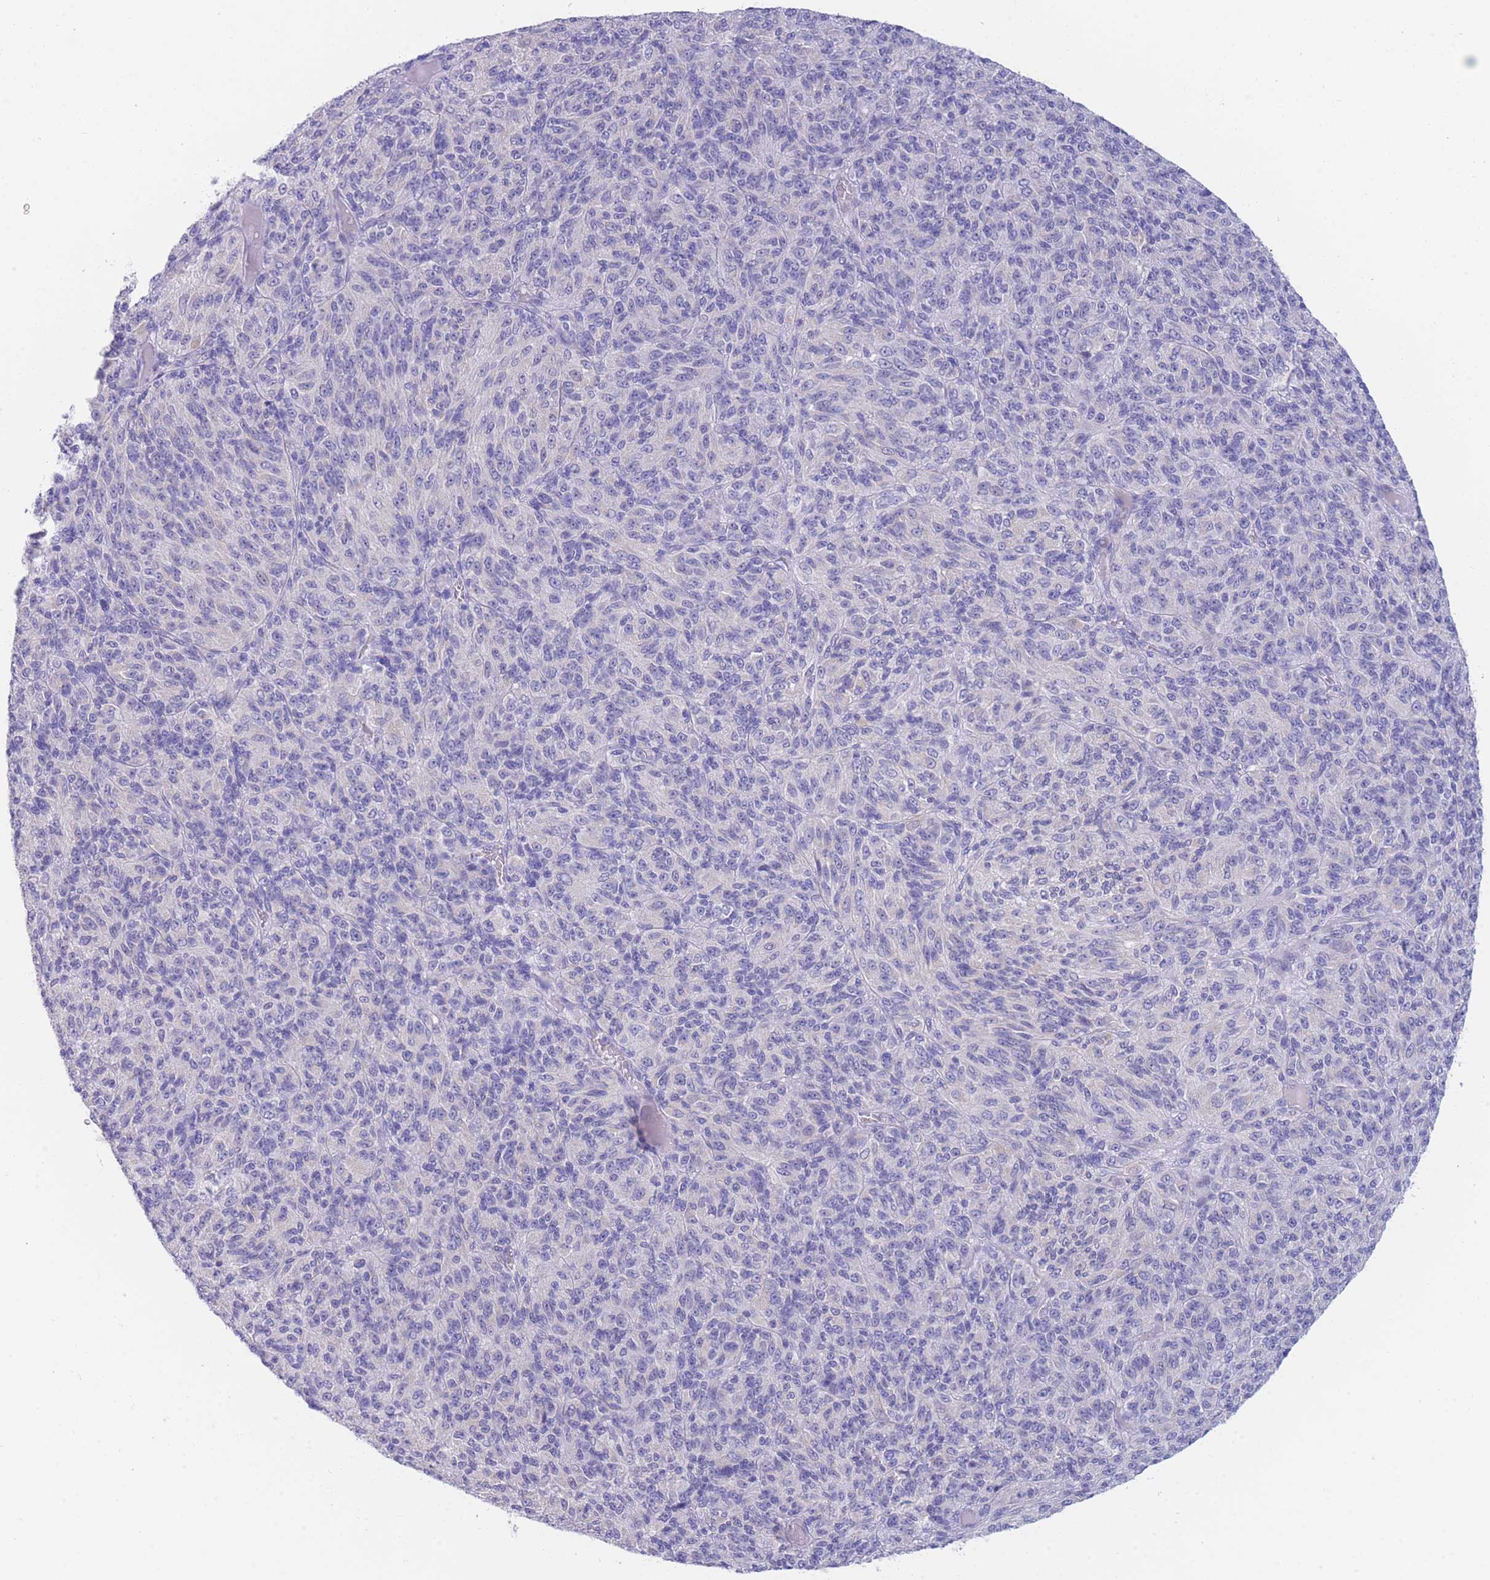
{"staining": {"intensity": "negative", "quantity": "none", "location": "none"}, "tissue": "melanoma", "cell_type": "Tumor cells", "image_type": "cancer", "snomed": [{"axis": "morphology", "description": "Malignant melanoma, Metastatic site"}, {"axis": "topography", "description": "Brain"}], "caption": "This image is of malignant melanoma (metastatic site) stained with immunohistochemistry to label a protein in brown with the nuclei are counter-stained blue. There is no positivity in tumor cells.", "gene": "PCDHB3", "patient": {"sex": "female", "age": 56}}